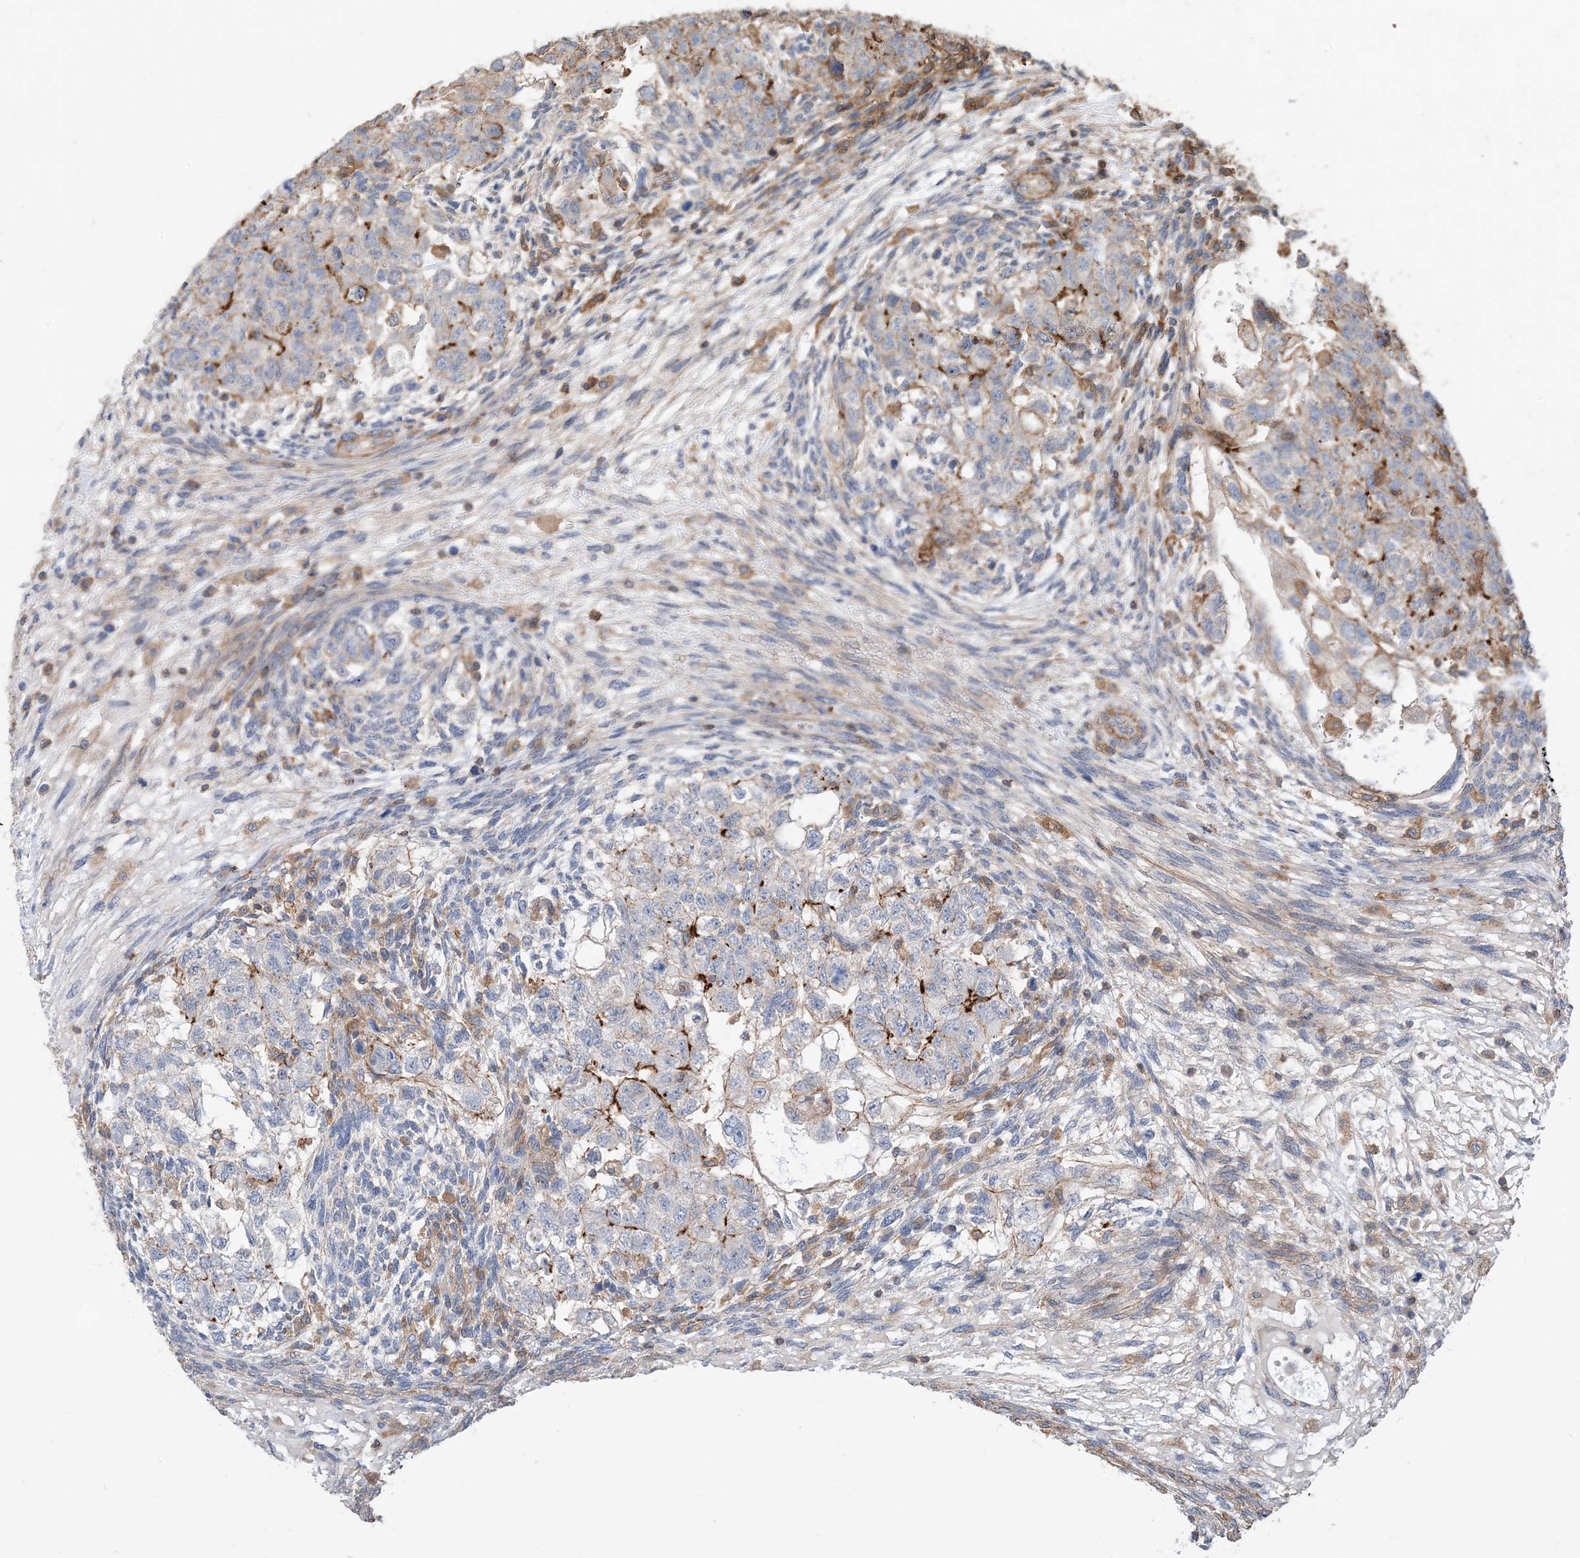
{"staining": {"intensity": "strong", "quantity": "<25%", "location": "cytoplasmic/membranous"}, "tissue": "testis cancer", "cell_type": "Tumor cells", "image_type": "cancer", "snomed": [{"axis": "morphology", "description": "Normal tissue, NOS"}, {"axis": "morphology", "description": "Carcinoma, Embryonal, NOS"}, {"axis": "topography", "description": "Testis"}], "caption": "Embryonal carcinoma (testis) stained with DAB (3,3'-diaminobenzidine) IHC shows medium levels of strong cytoplasmic/membranous positivity in about <25% of tumor cells.", "gene": "PARVG", "patient": {"sex": "male", "age": 36}}